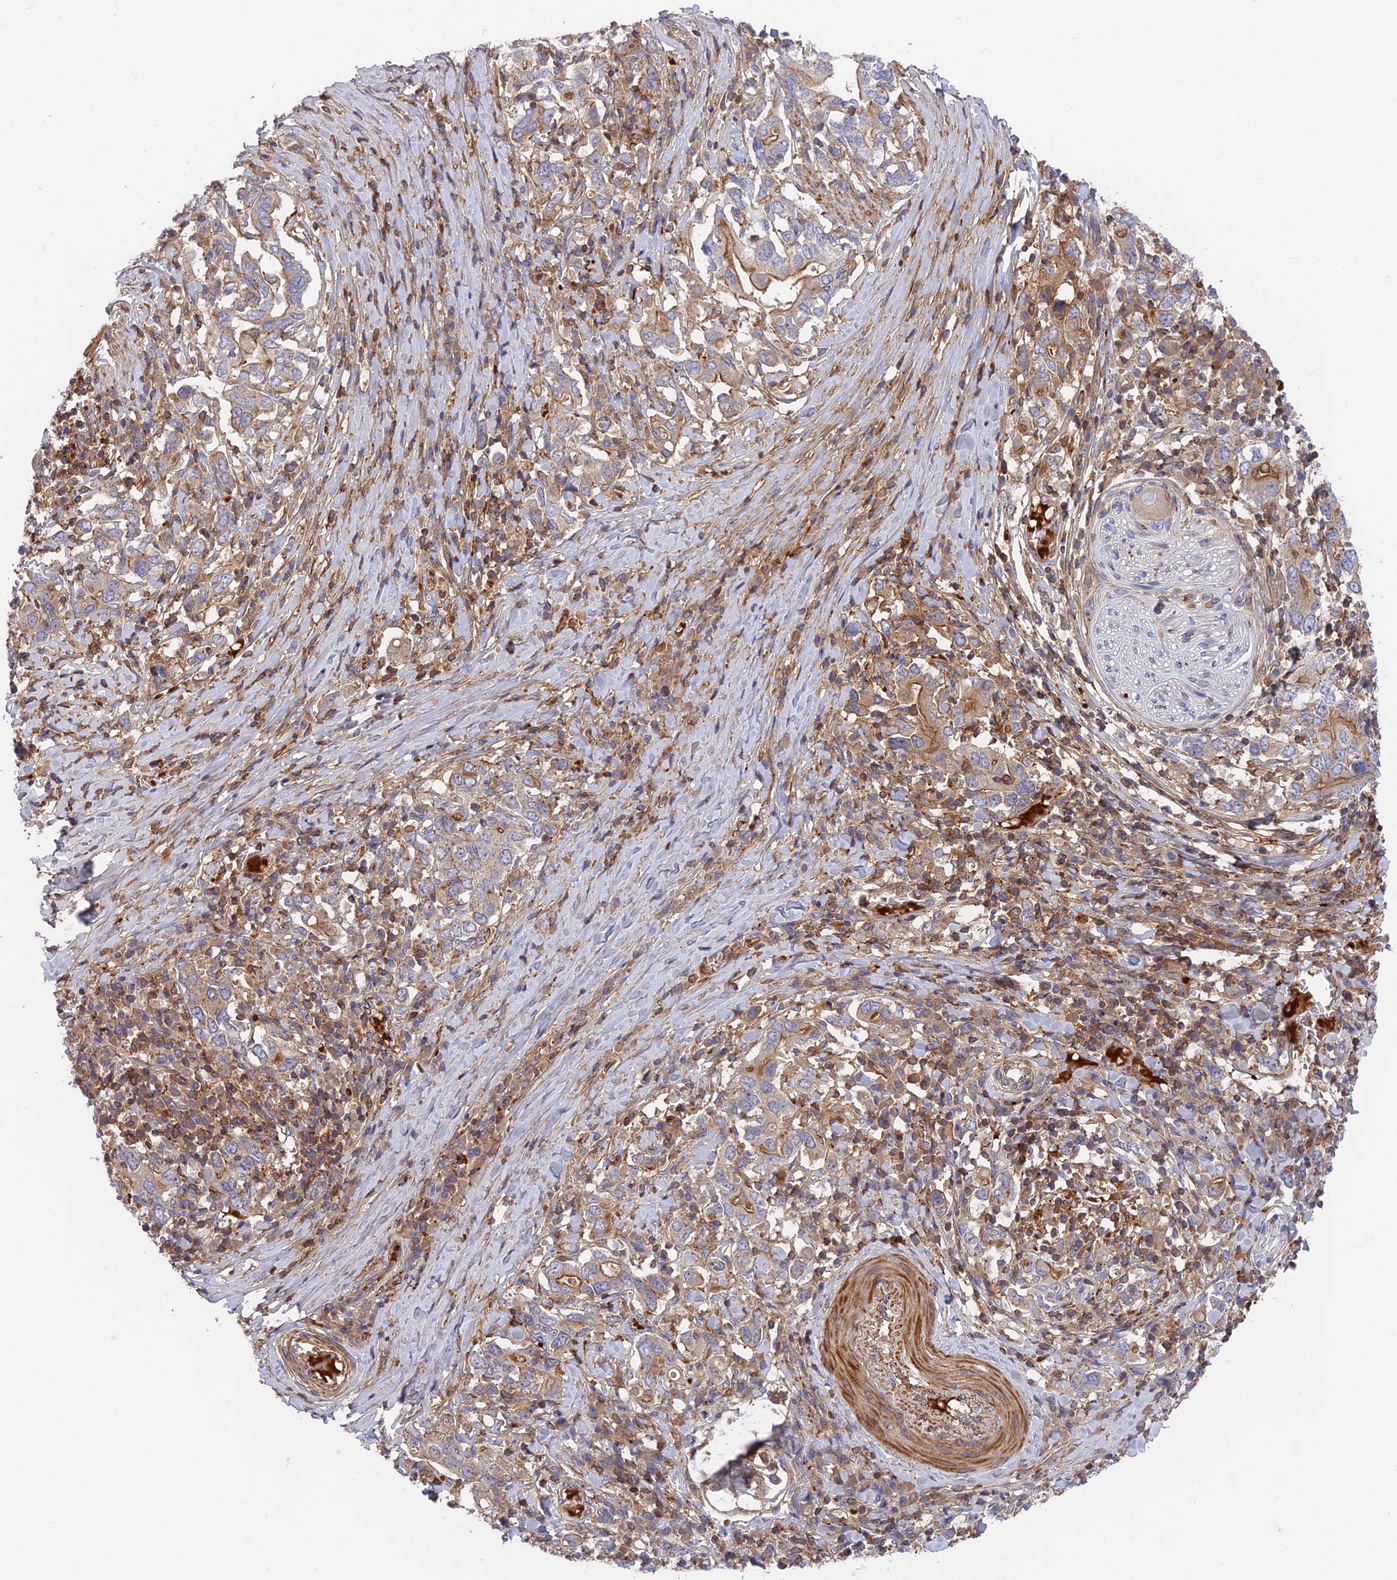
{"staining": {"intensity": "moderate", "quantity": "<25%", "location": "cytoplasmic/membranous"}, "tissue": "stomach cancer", "cell_type": "Tumor cells", "image_type": "cancer", "snomed": [{"axis": "morphology", "description": "Adenocarcinoma, NOS"}, {"axis": "topography", "description": "Stomach, upper"}, {"axis": "topography", "description": "Stomach"}], "caption": "Moderate cytoplasmic/membranous positivity is identified in about <25% of tumor cells in stomach cancer (adenocarcinoma). The staining is performed using DAB (3,3'-diaminobenzidine) brown chromogen to label protein expression. The nuclei are counter-stained blue using hematoxylin.", "gene": "CPNE7", "patient": {"sex": "male", "age": 62}}